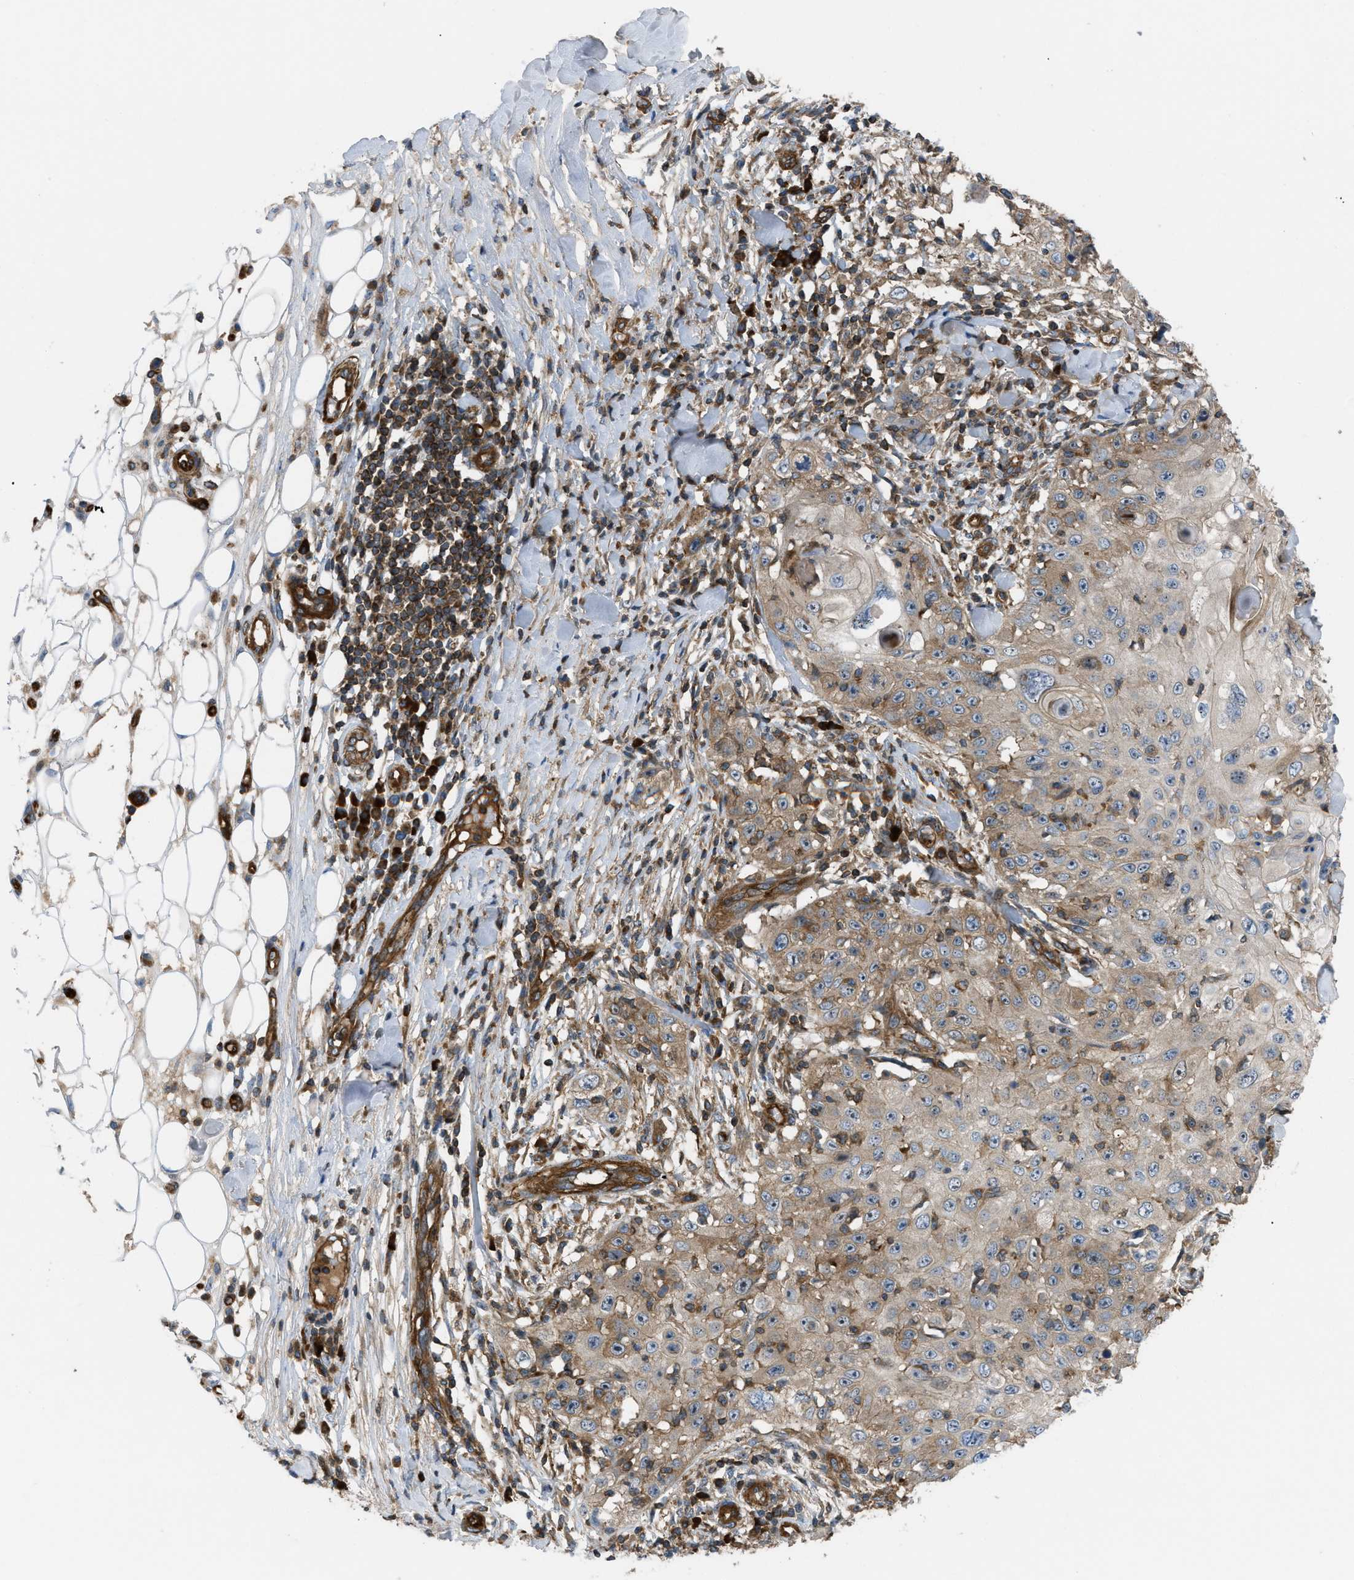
{"staining": {"intensity": "weak", "quantity": ">75%", "location": "cytoplasmic/membranous"}, "tissue": "skin cancer", "cell_type": "Tumor cells", "image_type": "cancer", "snomed": [{"axis": "morphology", "description": "Squamous cell carcinoma, NOS"}, {"axis": "topography", "description": "Skin"}], "caption": "IHC (DAB) staining of human squamous cell carcinoma (skin) exhibits weak cytoplasmic/membranous protein expression in about >75% of tumor cells.", "gene": "ATP2A3", "patient": {"sex": "male", "age": 86}}